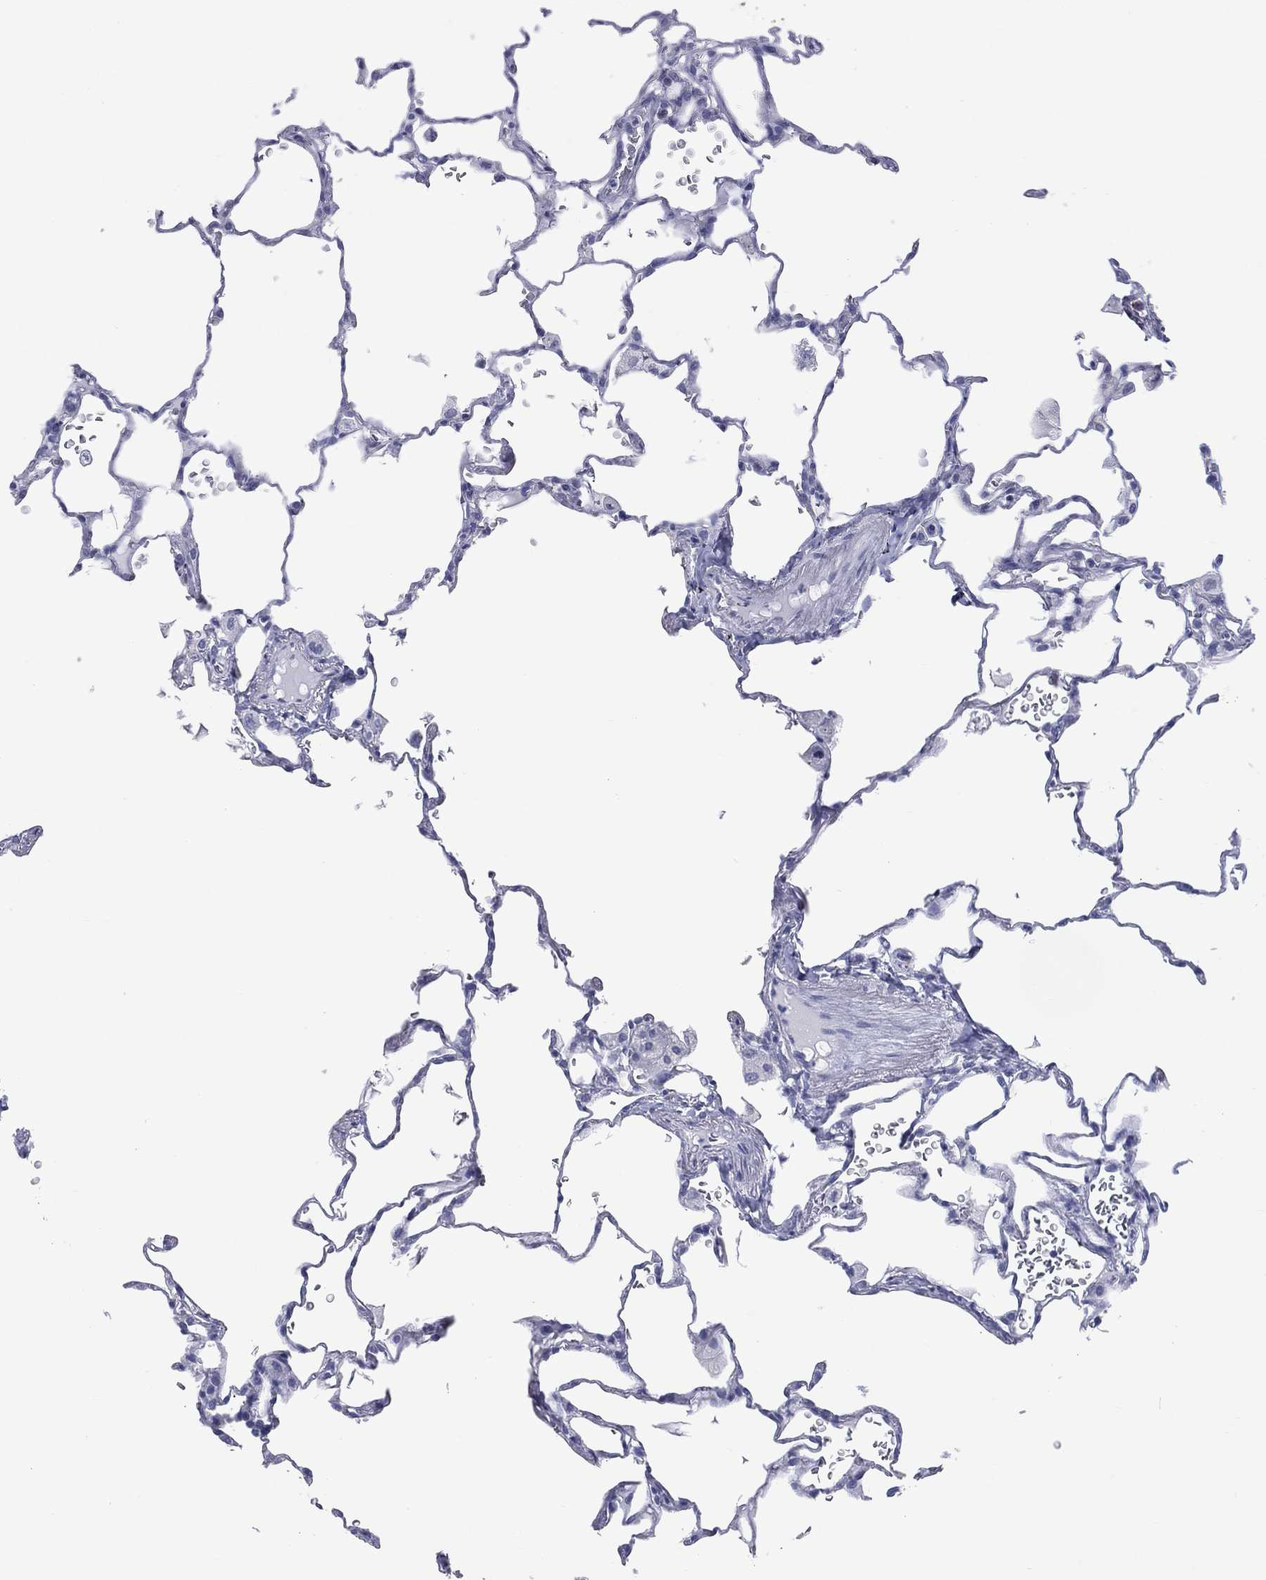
{"staining": {"intensity": "negative", "quantity": "none", "location": "none"}, "tissue": "lung", "cell_type": "Alveolar cells", "image_type": "normal", "snomed": [{"axis": "morphology", "description": "Normal tissue, NOS"}, {"axis": "morphology", "description": "Adenocarcinoma, metastatic, NOS"}, {"axis": "topography", "description": "Lung"}], "caption": "A micrograph of lung stained for a protein shows no brown staining in alveolar cells.", "gene": "MLN", "patient": {"sex": "male", "age": 45}}